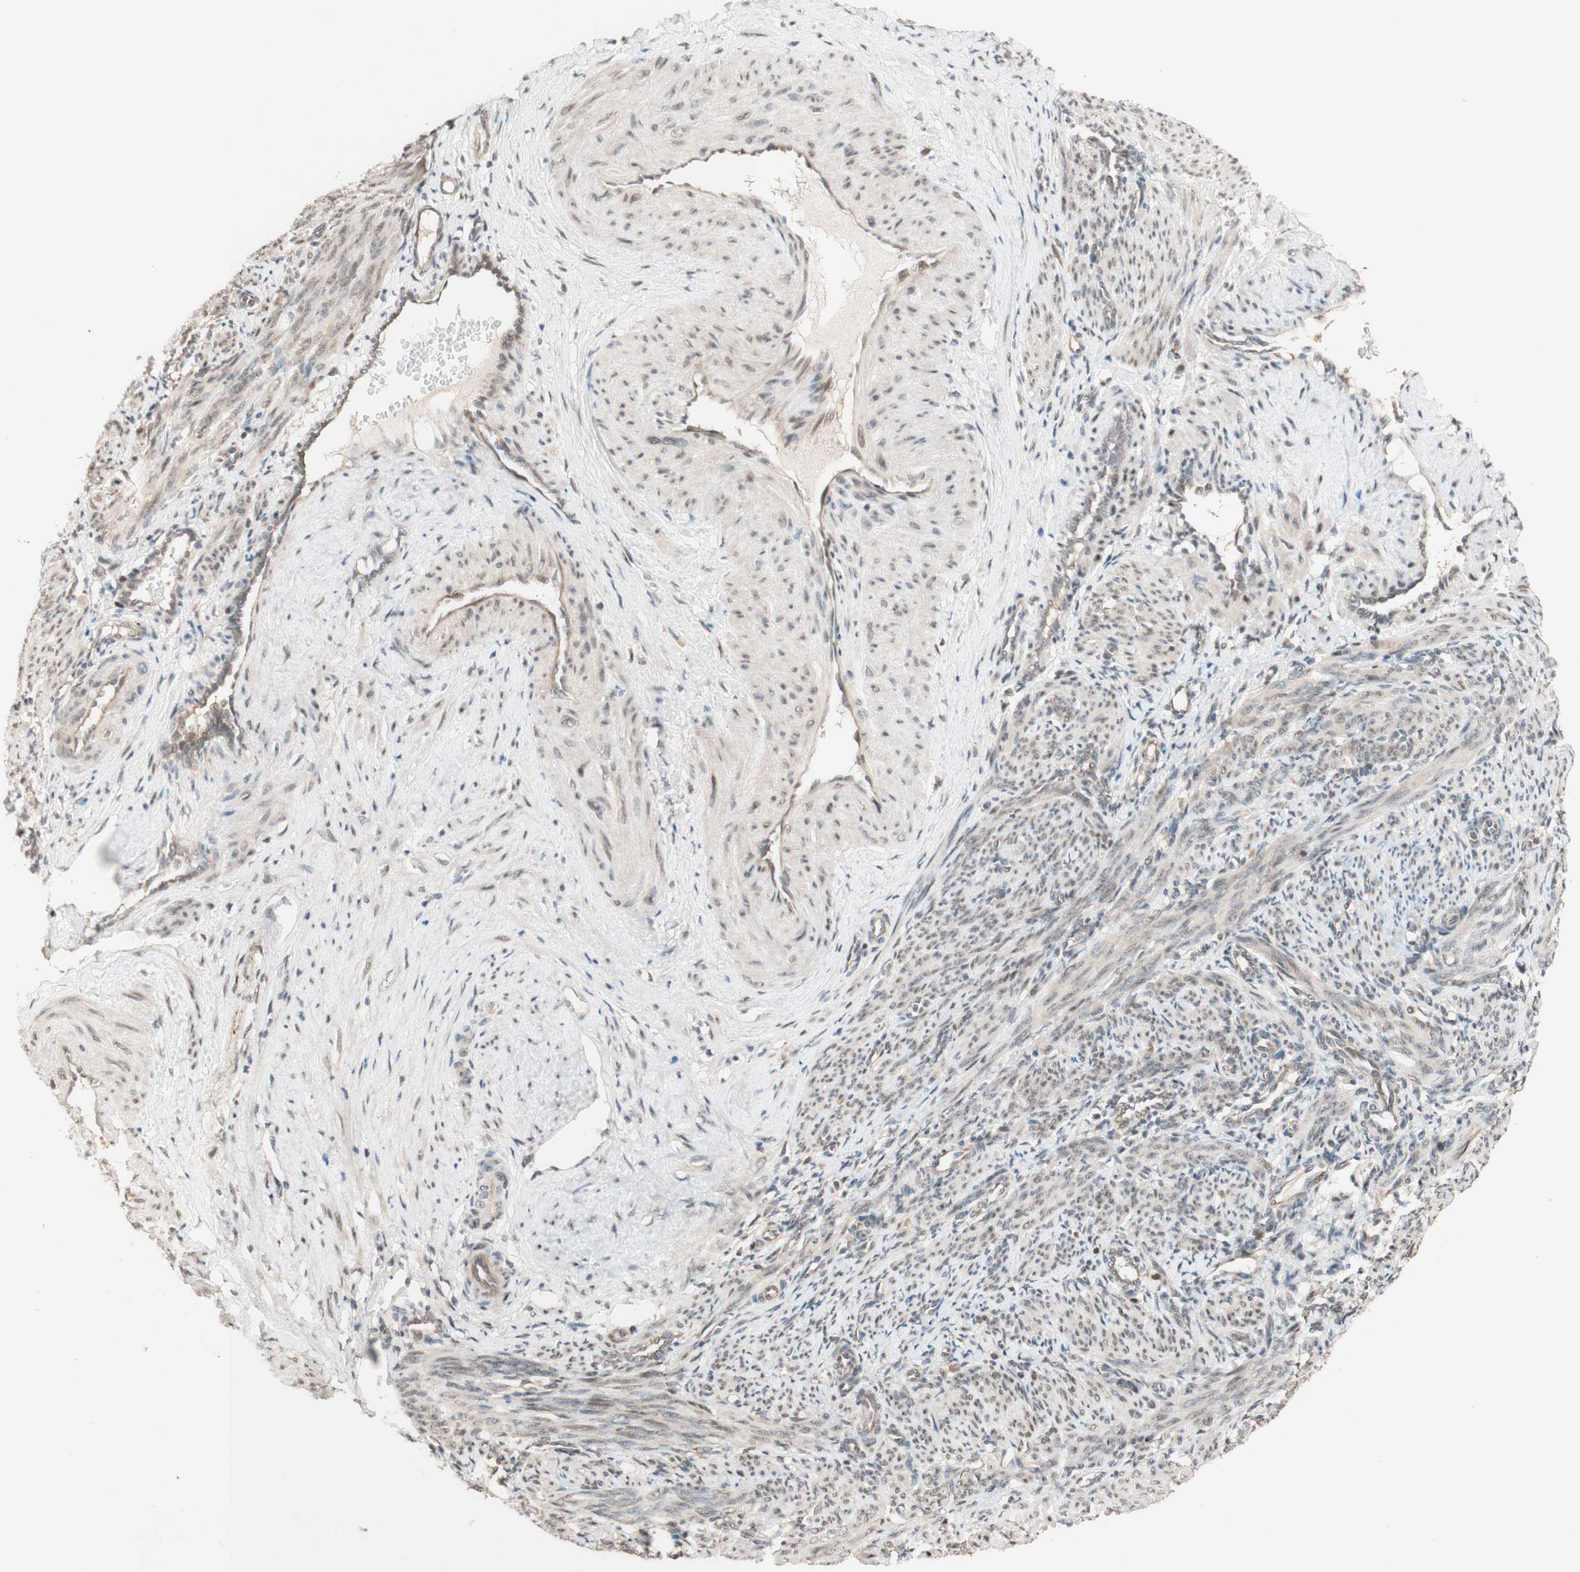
{"staining": {"intensity": "weak", "quantity": "25%-75%", "location": "cytoplasmic/membranous"}, "tissue": "smooth muscle", "cell_type": "Smooth muscle cells", "image_type": "normal", "snomed": [{"axis": "morphology", "description": "Normal tissue, NOS"}, {"axis": "topography", "description": "Endometrium"}], "caption": "Smooth muscle was stained to show a protein in brown. There is low levels of weak cytoplasmic/membranous expression in about 25%-75% of smooth muscle cells. (DAB IHC, brown staining for protein, blue staining for nuclei).", "gene": "CCNC", "patient": {"sex": "female", "age": 33}}